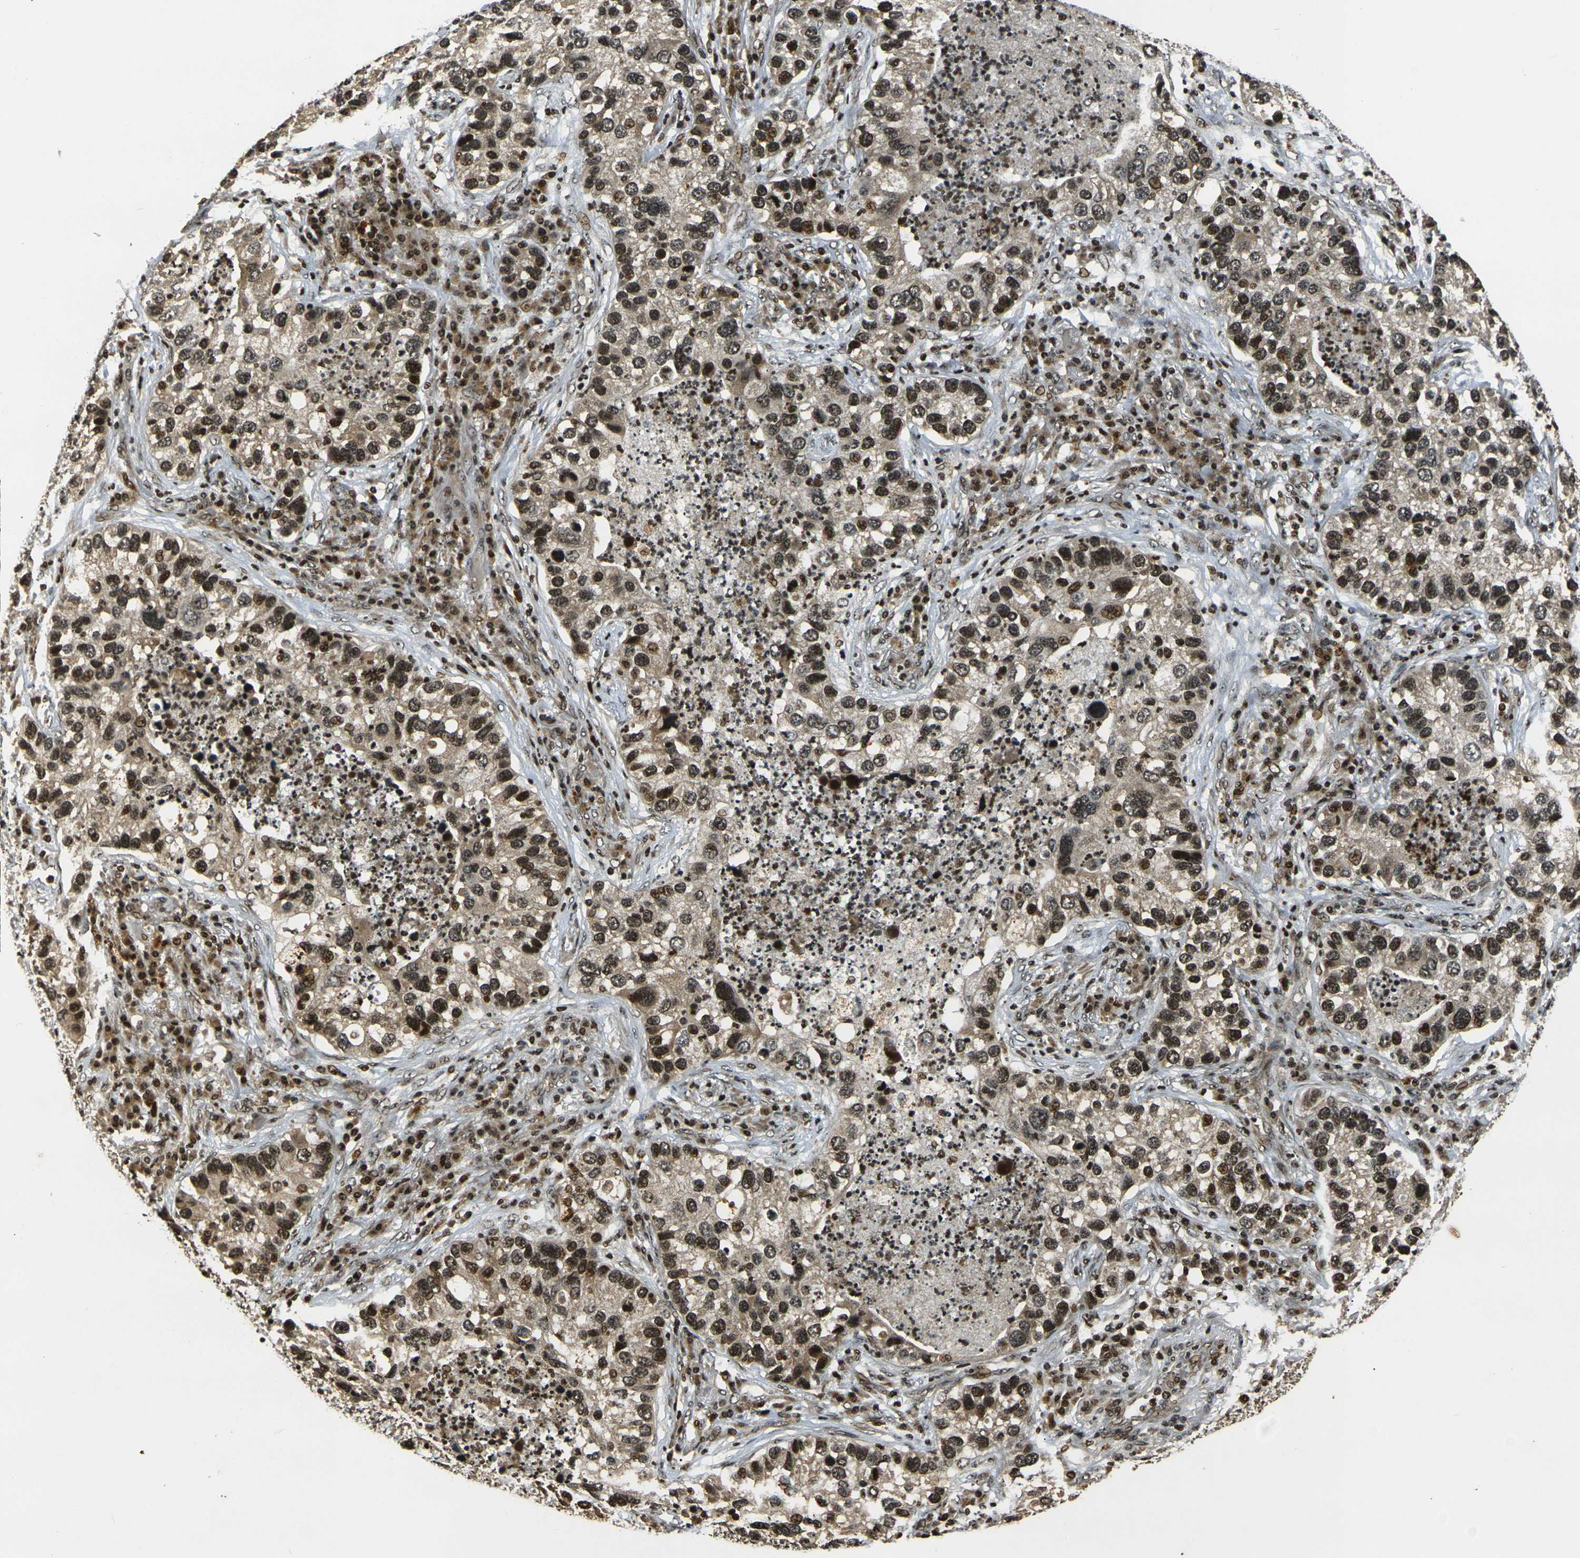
{"staining": {"intensity": "strong", "quantity": ">75%", "location": "nuclear"}, "tissue": "lung cancer", "cell_type": "Tumor cells", "image_type": "cancer", "snomed": [{"axis": "morphology", "description": "Normal tissue, NOS"}, {"axis": "morphology", "description": "Adenocarcinoma, NOS"}, {"axis": "topography", "description": "Bronchus"}, {"axis": "topography", "description": "Lung"}], "caption": "A photomicrograph of human adenocarcinoma (lung) stained for a protein reveals strong nuclear brown staining in tumor cells.", "gene": "ACTL6A", "patient": {"sex": "male", "age": 54}}